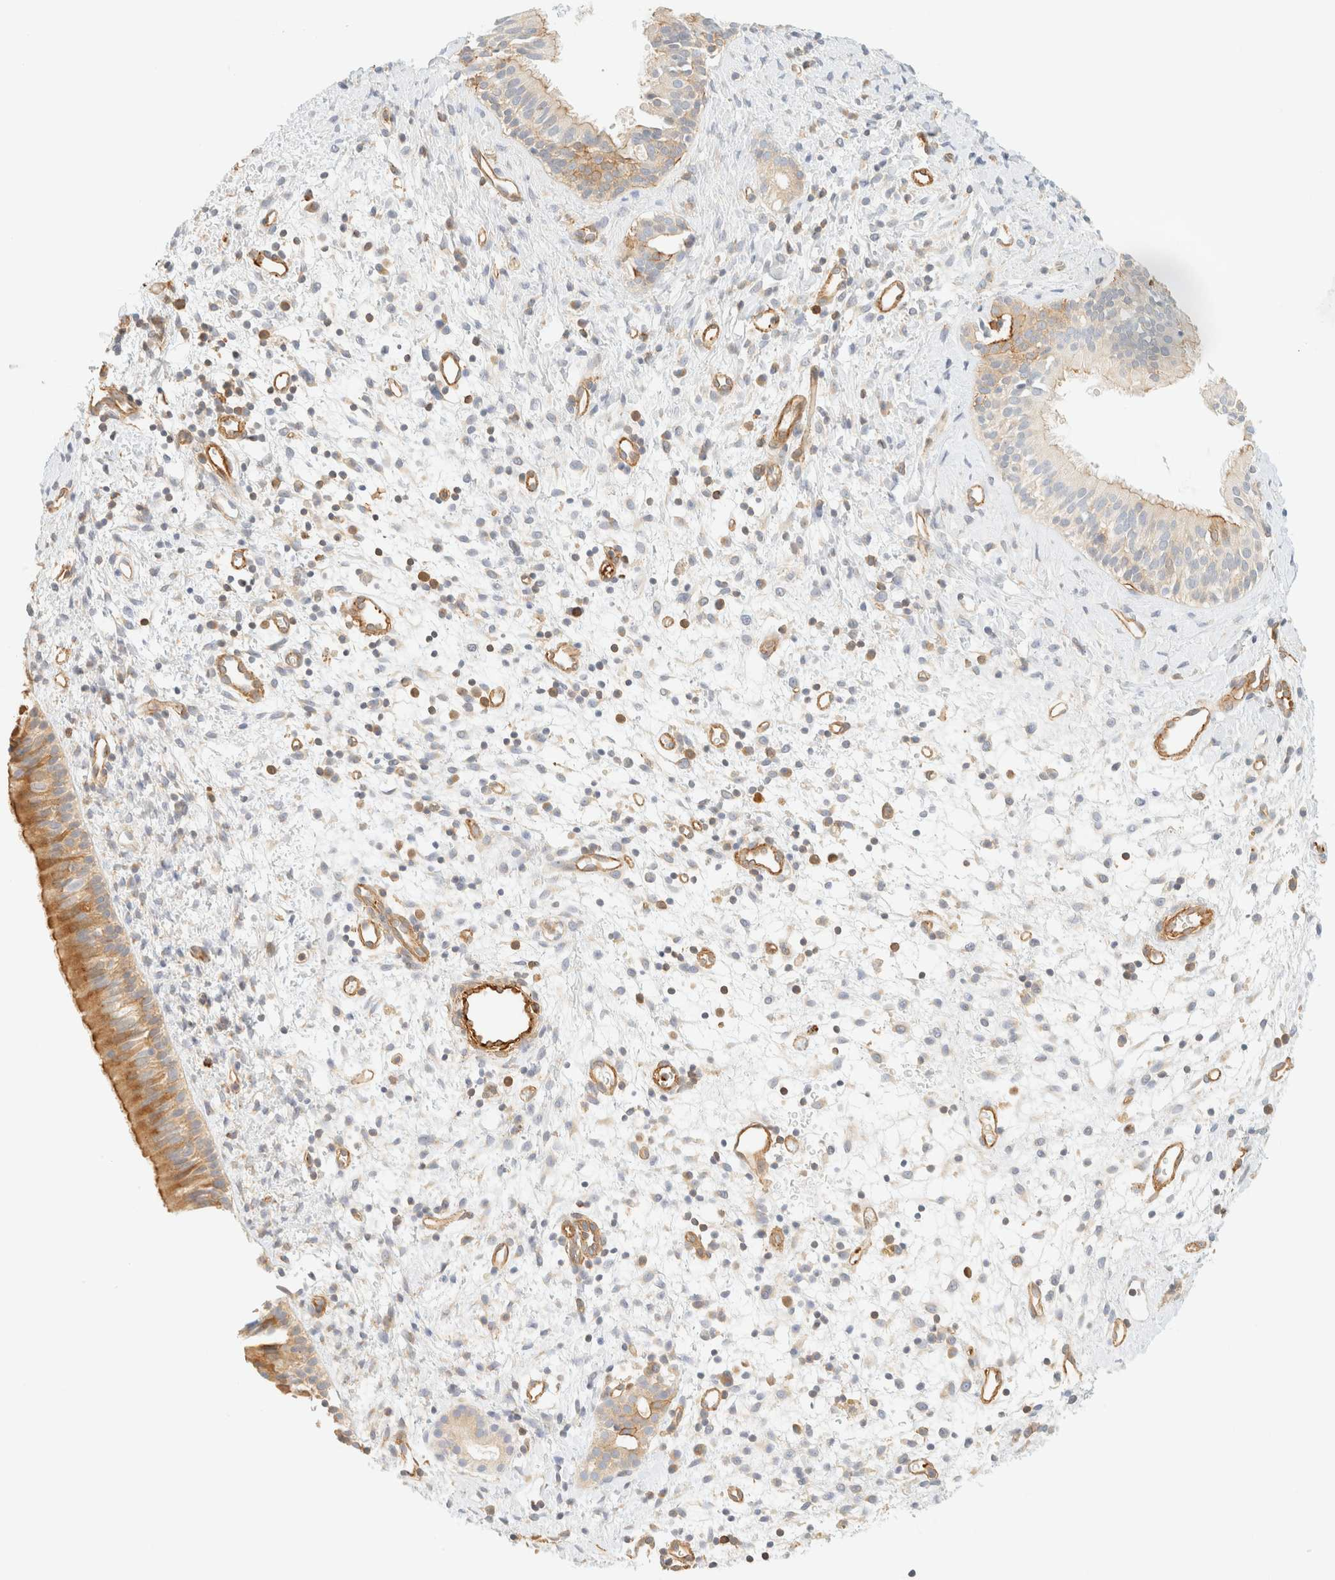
{"staining": {"intensity": "moderate", "quantity": "25%-75%", "location": "cytoplasmic/membranous"}, "tissue": "nasopharynx", "cell_type": "Respiratory epithelial cells", "image_type": "normal", "snomed": [{"axis": "morphology", "description": "Normal tissue, NOS"}, {"axis": "topography", "description": "Nasopharynx"}], "caption": "Immunohistochemistry (IHC) photomicrograph of benign nasopharynx stained for a protein (brown), which shows medium levels of moderate cytoplasmic/membranous positivity in about 25%-75% of respiratory epithelial cells.", "gene": "OTOP2", "patient": {"sex": "male", "age": 22}}